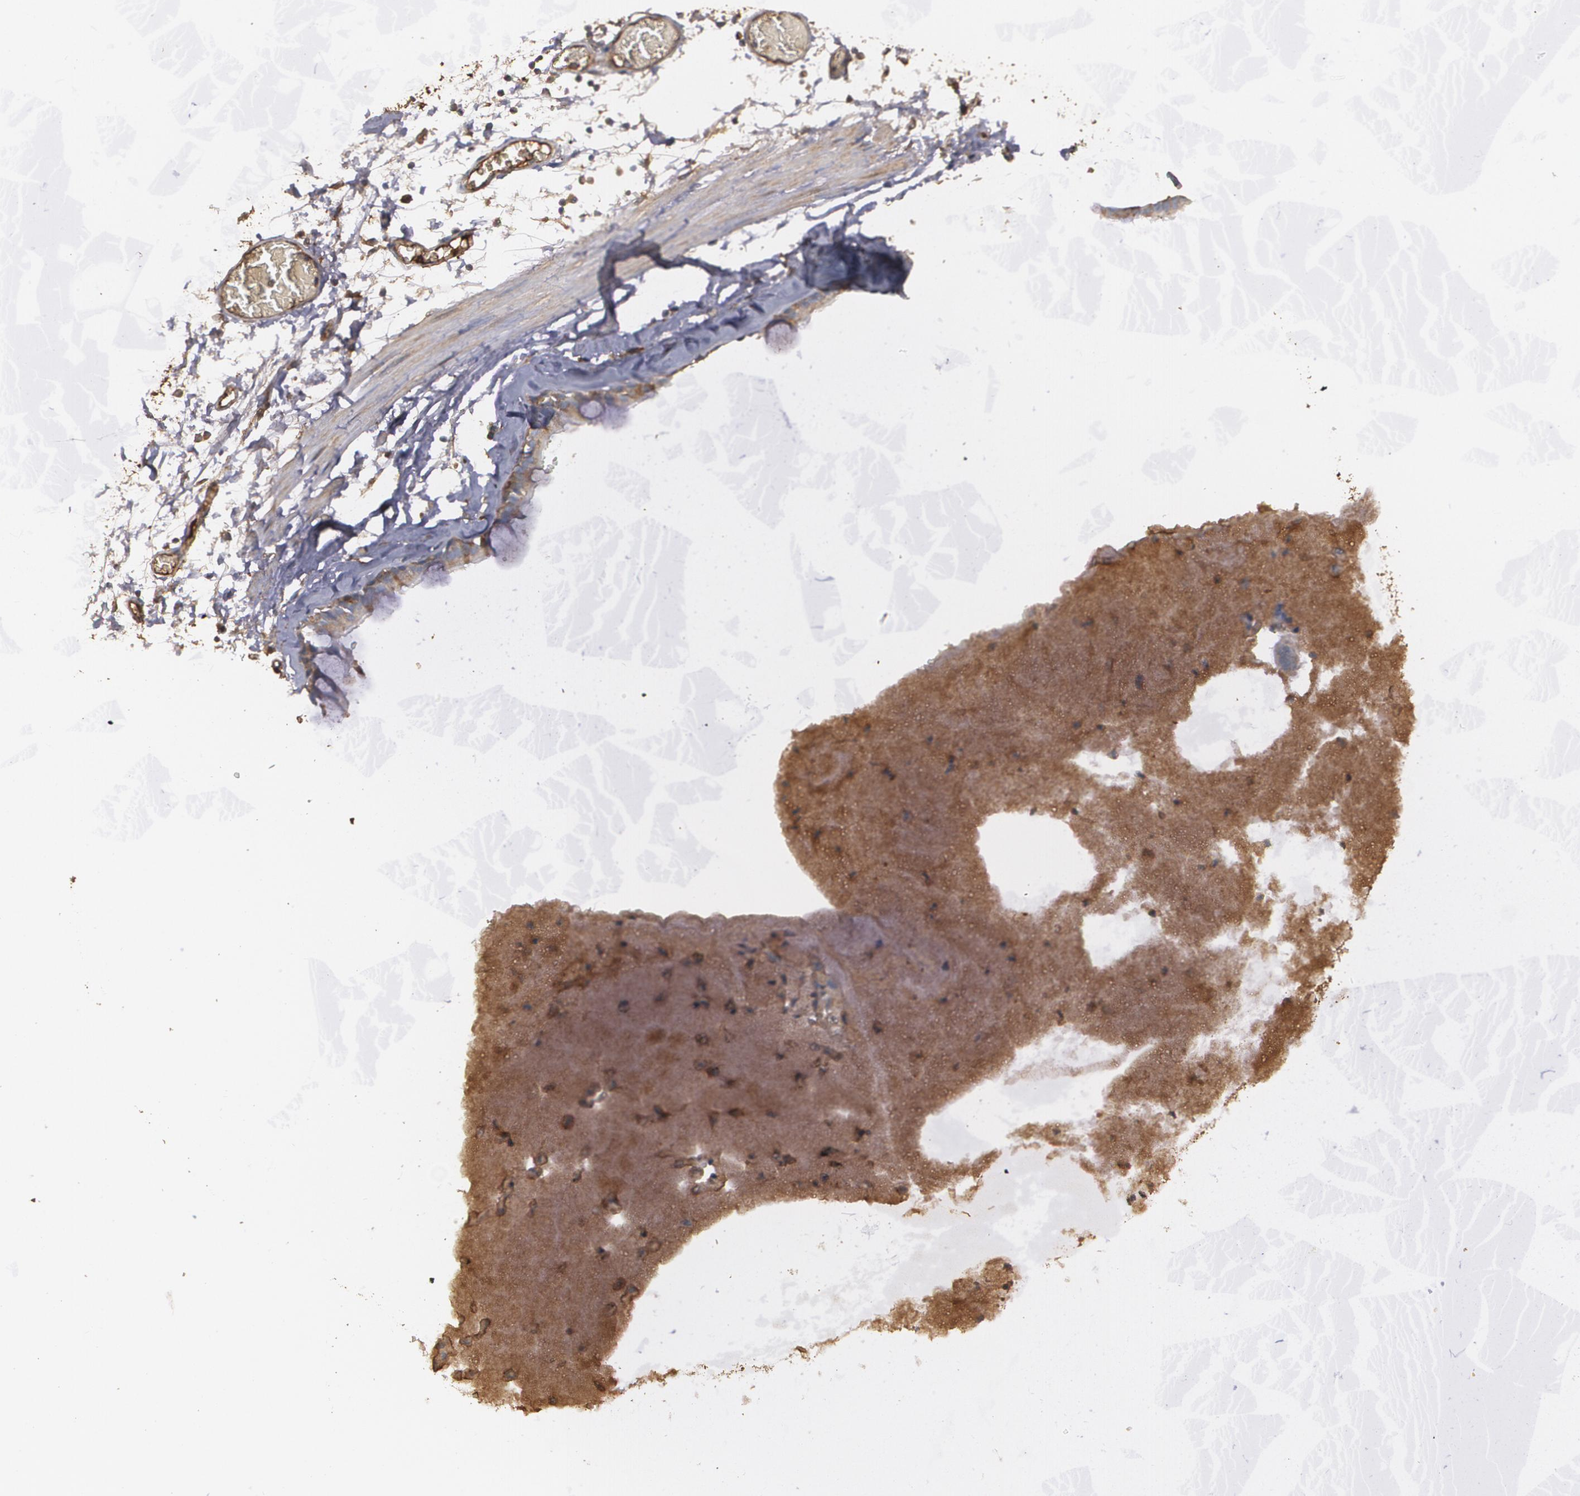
{"staining": {"intensity": "moderate", "quantity": ">75%", "location": "cytoplasmic/membranous"}, "tissue": "adipose tissue", "cell_type": "Adipocytes", "image_type": "normal", "snomed": [{"axis": "morphology", "description": "Normal tissue, NOS"}, {"axis": "topography", "description": "Bronchus"}, {"axis": "topography", "description": "Lung"}], "caption": "Moderate cytoplasmic/membranous positivity for a protein is identified in approximately >75% of adipocytes of unremarkable adipose tissue using IHC.", "gene": "PON1", "patient": {"sex": "female", "age": 56}}